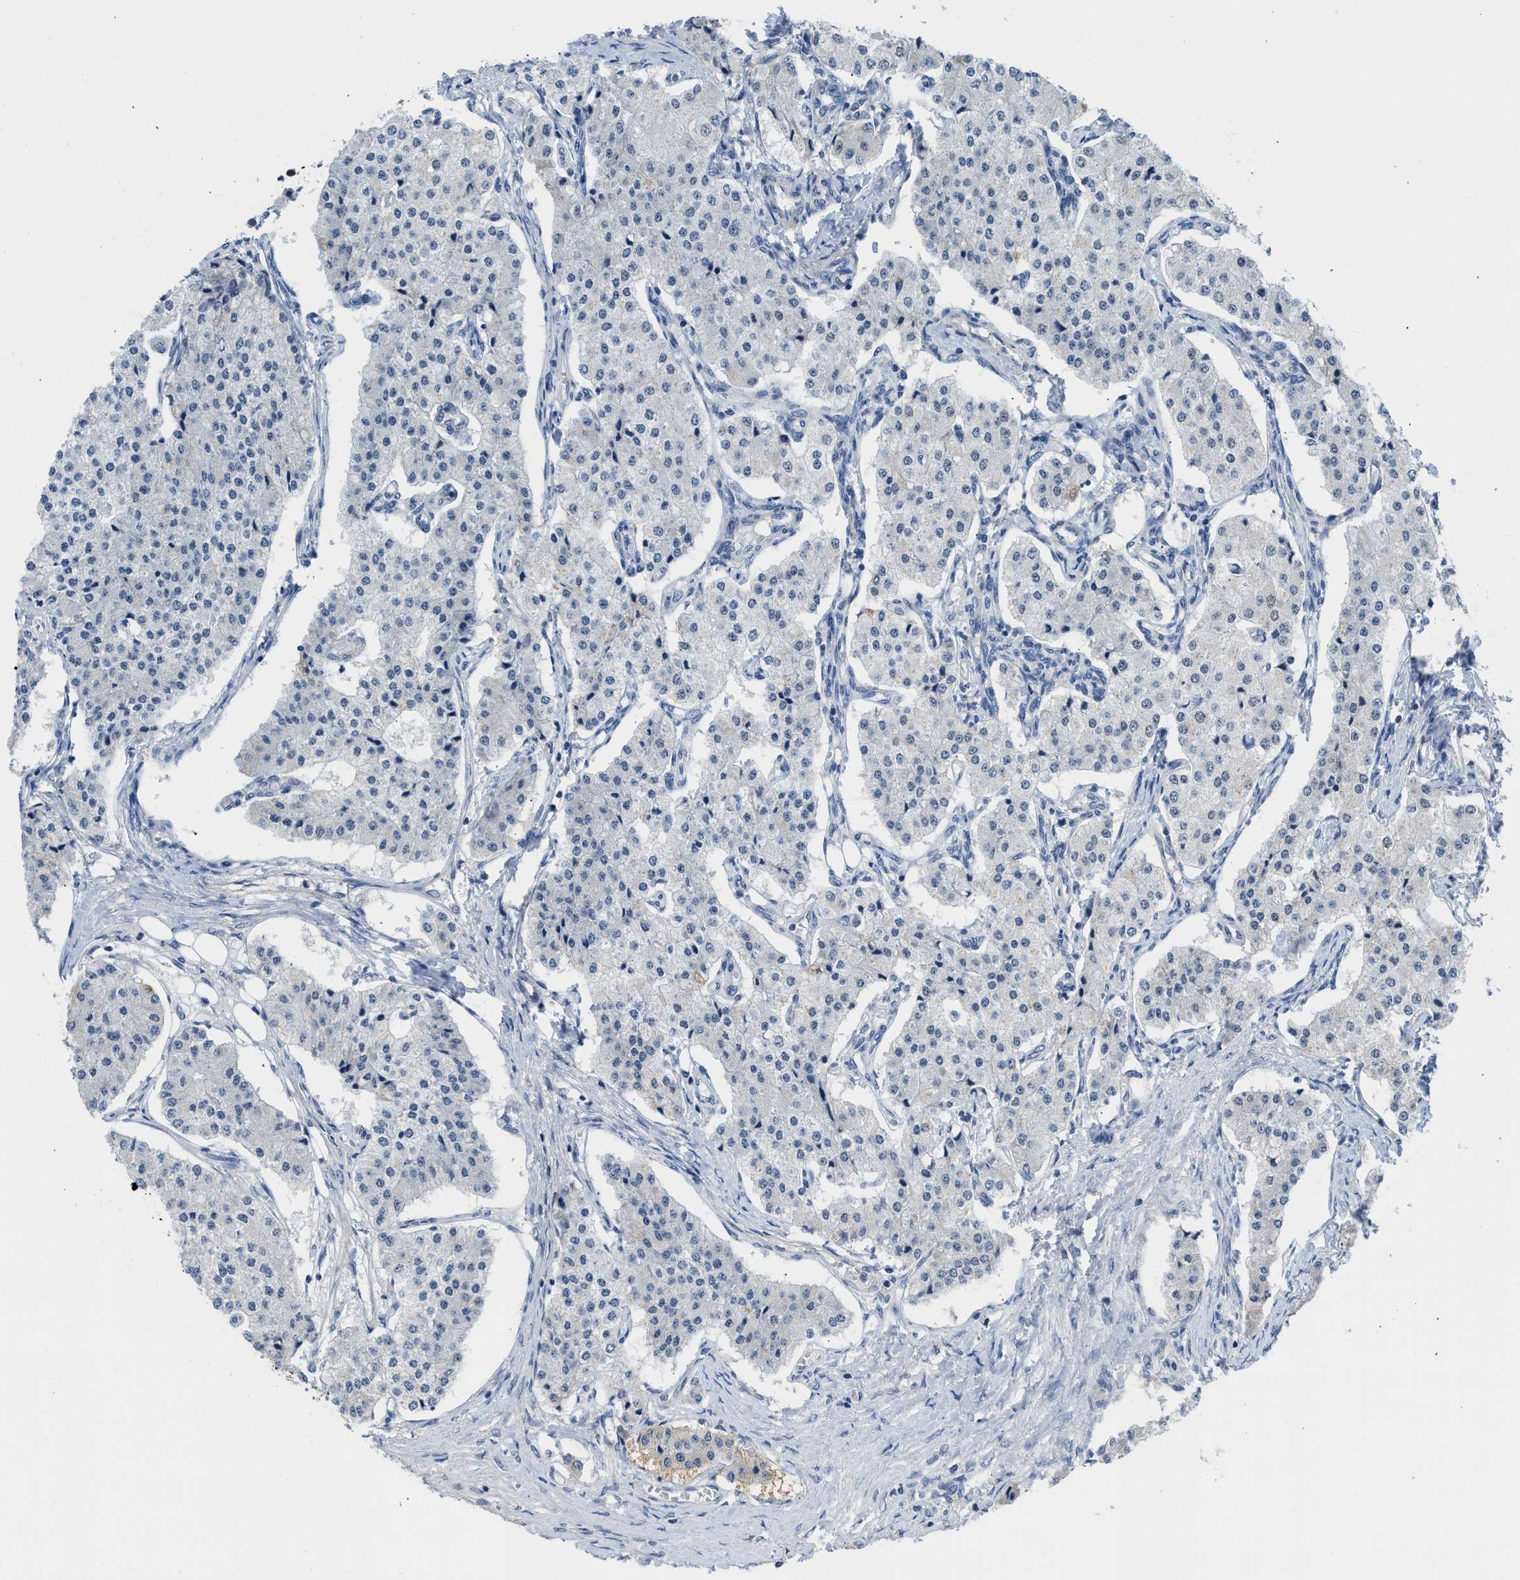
{"staining": {"intensity": "negative", "quantity": "none", "location": "none"}, "tissue": "carcinoid", "cell_type": "Tumor cells", "image_type": "cancer", "snomed": [{"axis": "morphology", "description": "Carcinoid, malignant, NOS"}, {"axis": "topography", "description": "Colon"}], "caption": "High magnification brightfield microscopy of malignant carcinoid stained with DAB (3,3'-diaminobenzidine) (brown) and counterstained with hematoxylin (blue): tumor cells show no significant expression.", "gene": "TERF2IP", "patient": {"sex": "female", "age": 52}}